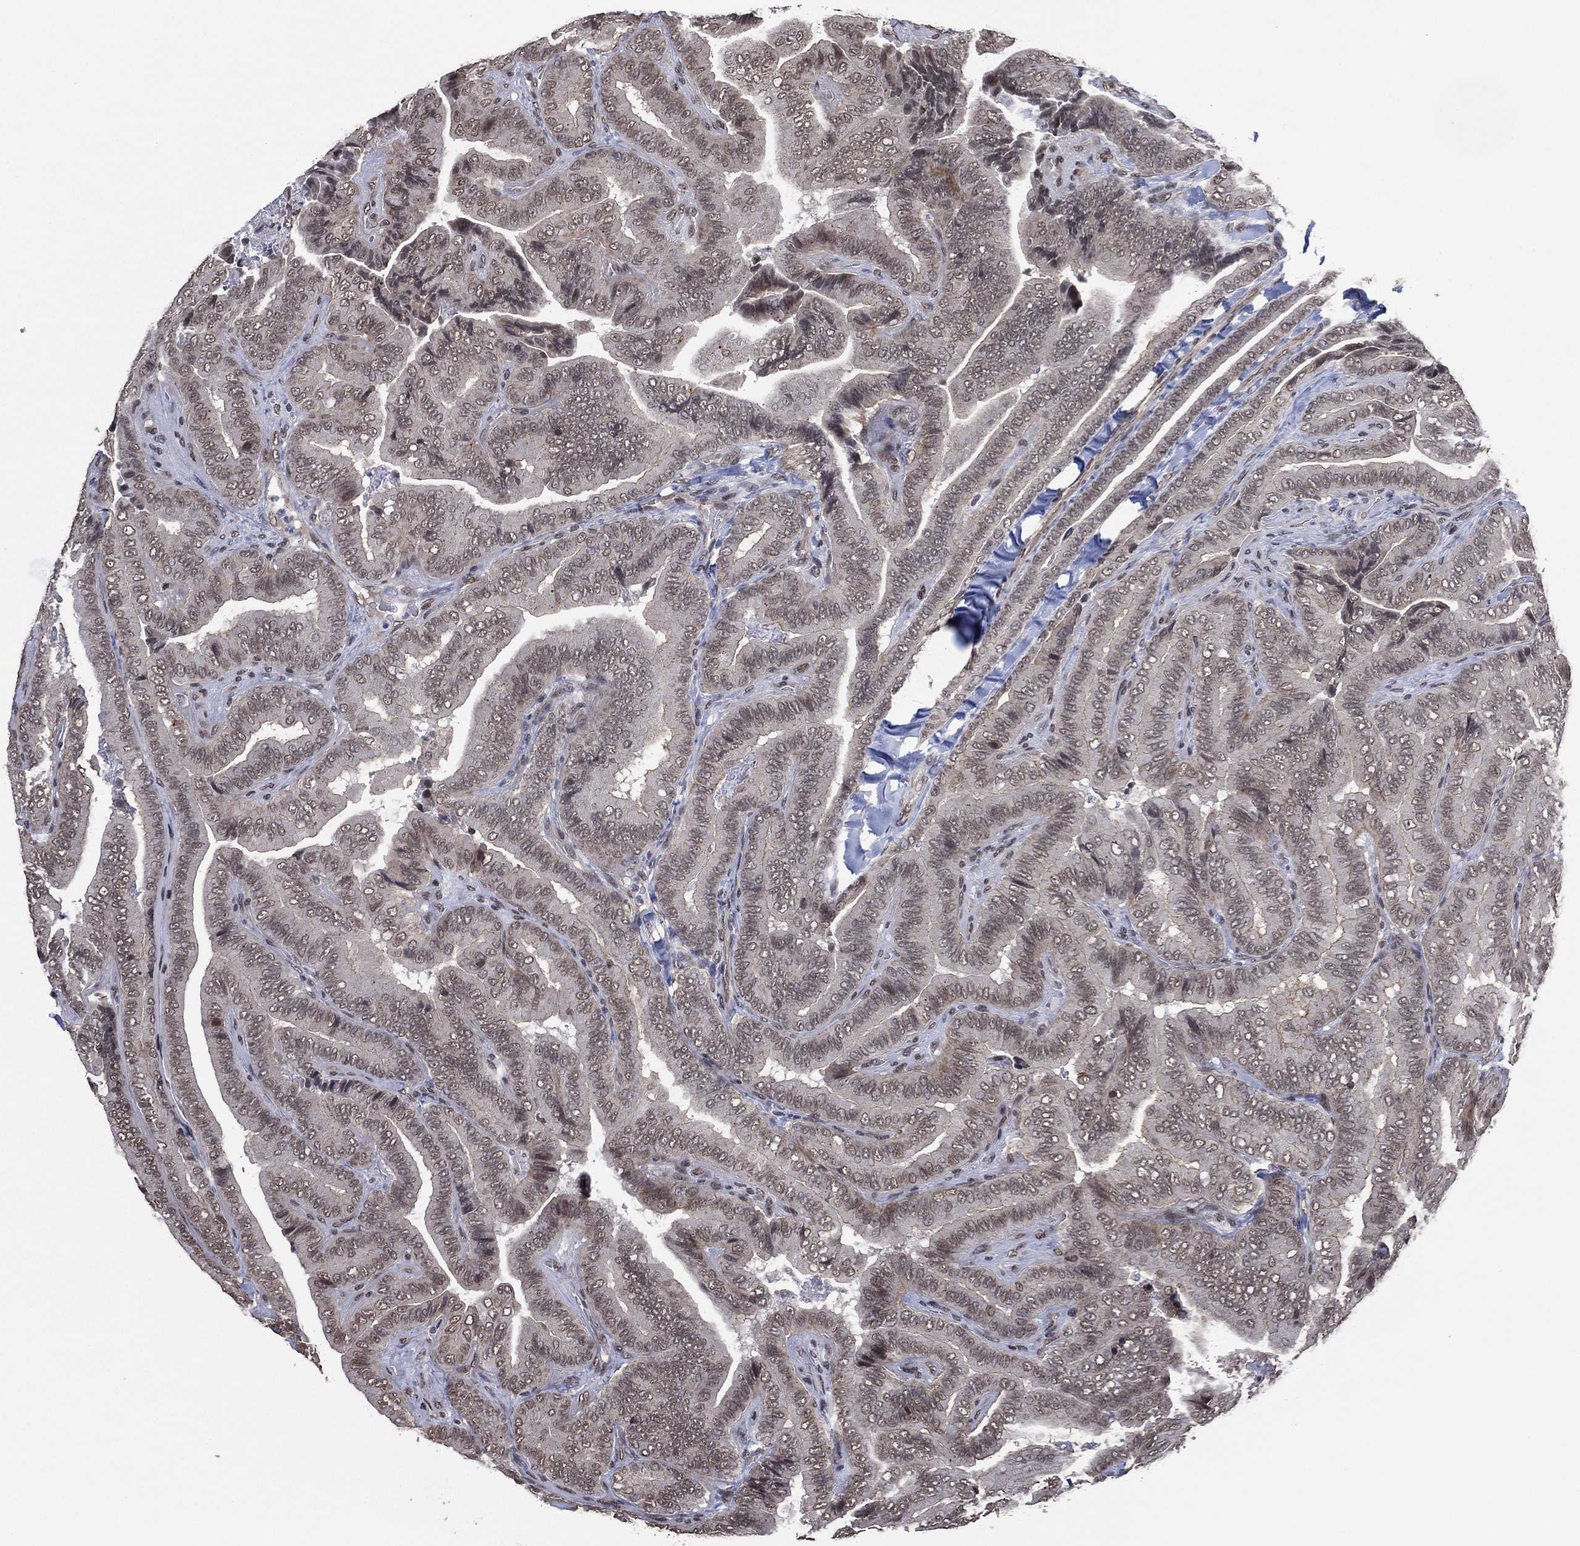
{"staining": {"intensity": "negative", "quantity": "none", "location": "none"}, "tissue": "thyroid cancer", "cell_type": "Tumor cells", "image_type": "cancer", "snomed": [{"axis": "morphology", "description": "Papillary adenocarcinoma, NOS"}, {"axis": "topography", "description": "Thyroid gland"}], "caption": "High power microscopy micrograph of an IHC histopathology image of papillary adenocarcinoma (thyroid), revealing no significant positivity in tumor cells. Nuclei are stained in blue.", "gene": "EHMT1", "patient": {"sex": "male", "age": 61}}